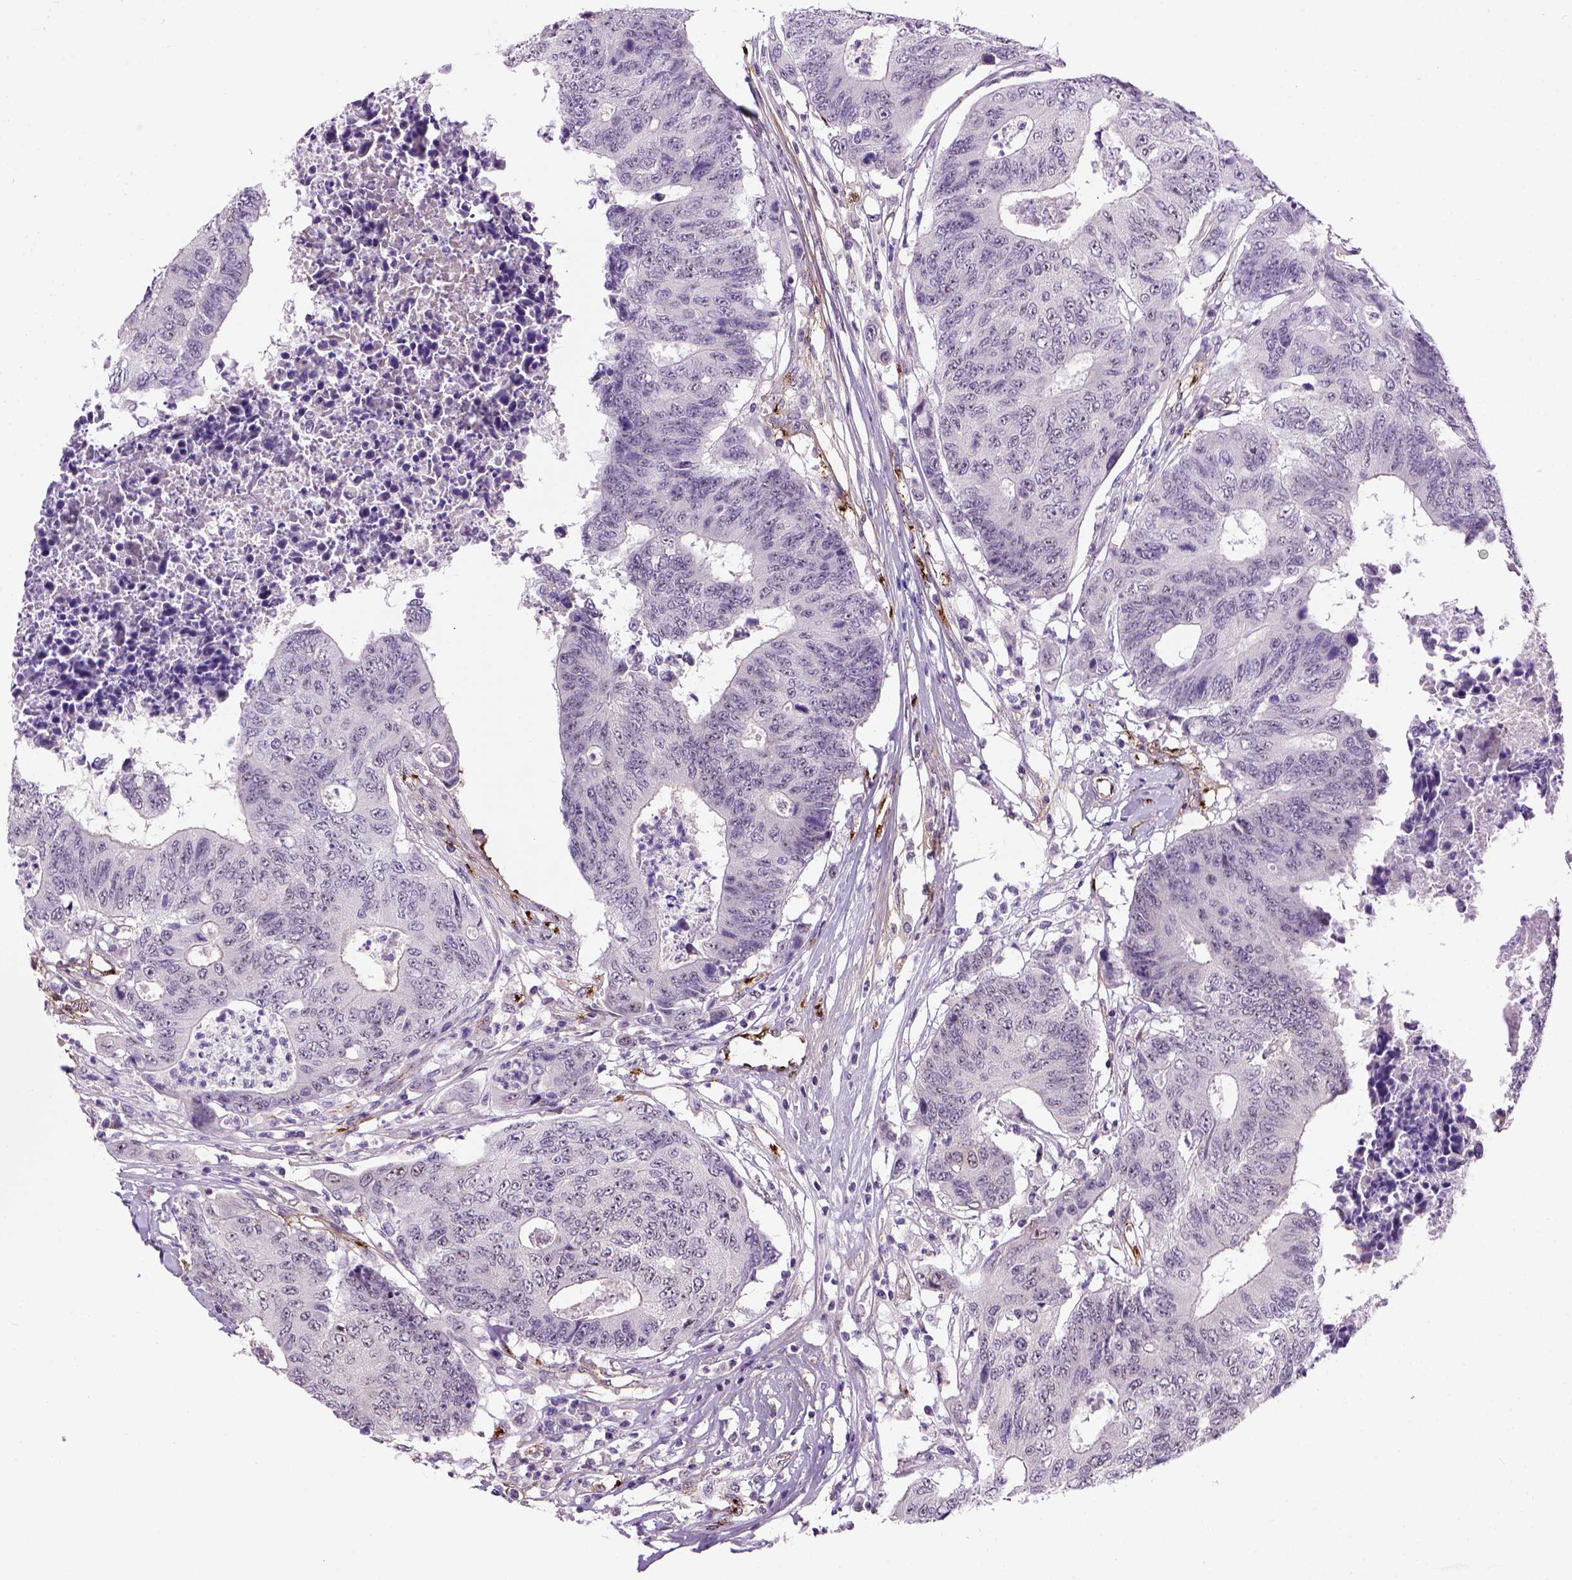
{"staining": {"intensity": "negative", "quantity": "none", "location": "none"}, "tissue": "colorectal cancer", "cell_type": "Tumor cells", "image_type": "cancer", "snomed": [{"axis": "morphology", "description": "Adenocarcinoma, NOS"}, {"axis": "topography", "description": "Colon"}], "caption": "Colorectal adenocarcinoma was stained to show a protein in brown. There is no significant expression in tumor cells.", "gene": "VWF", "patient": {"sex": "female", "age": 48}}